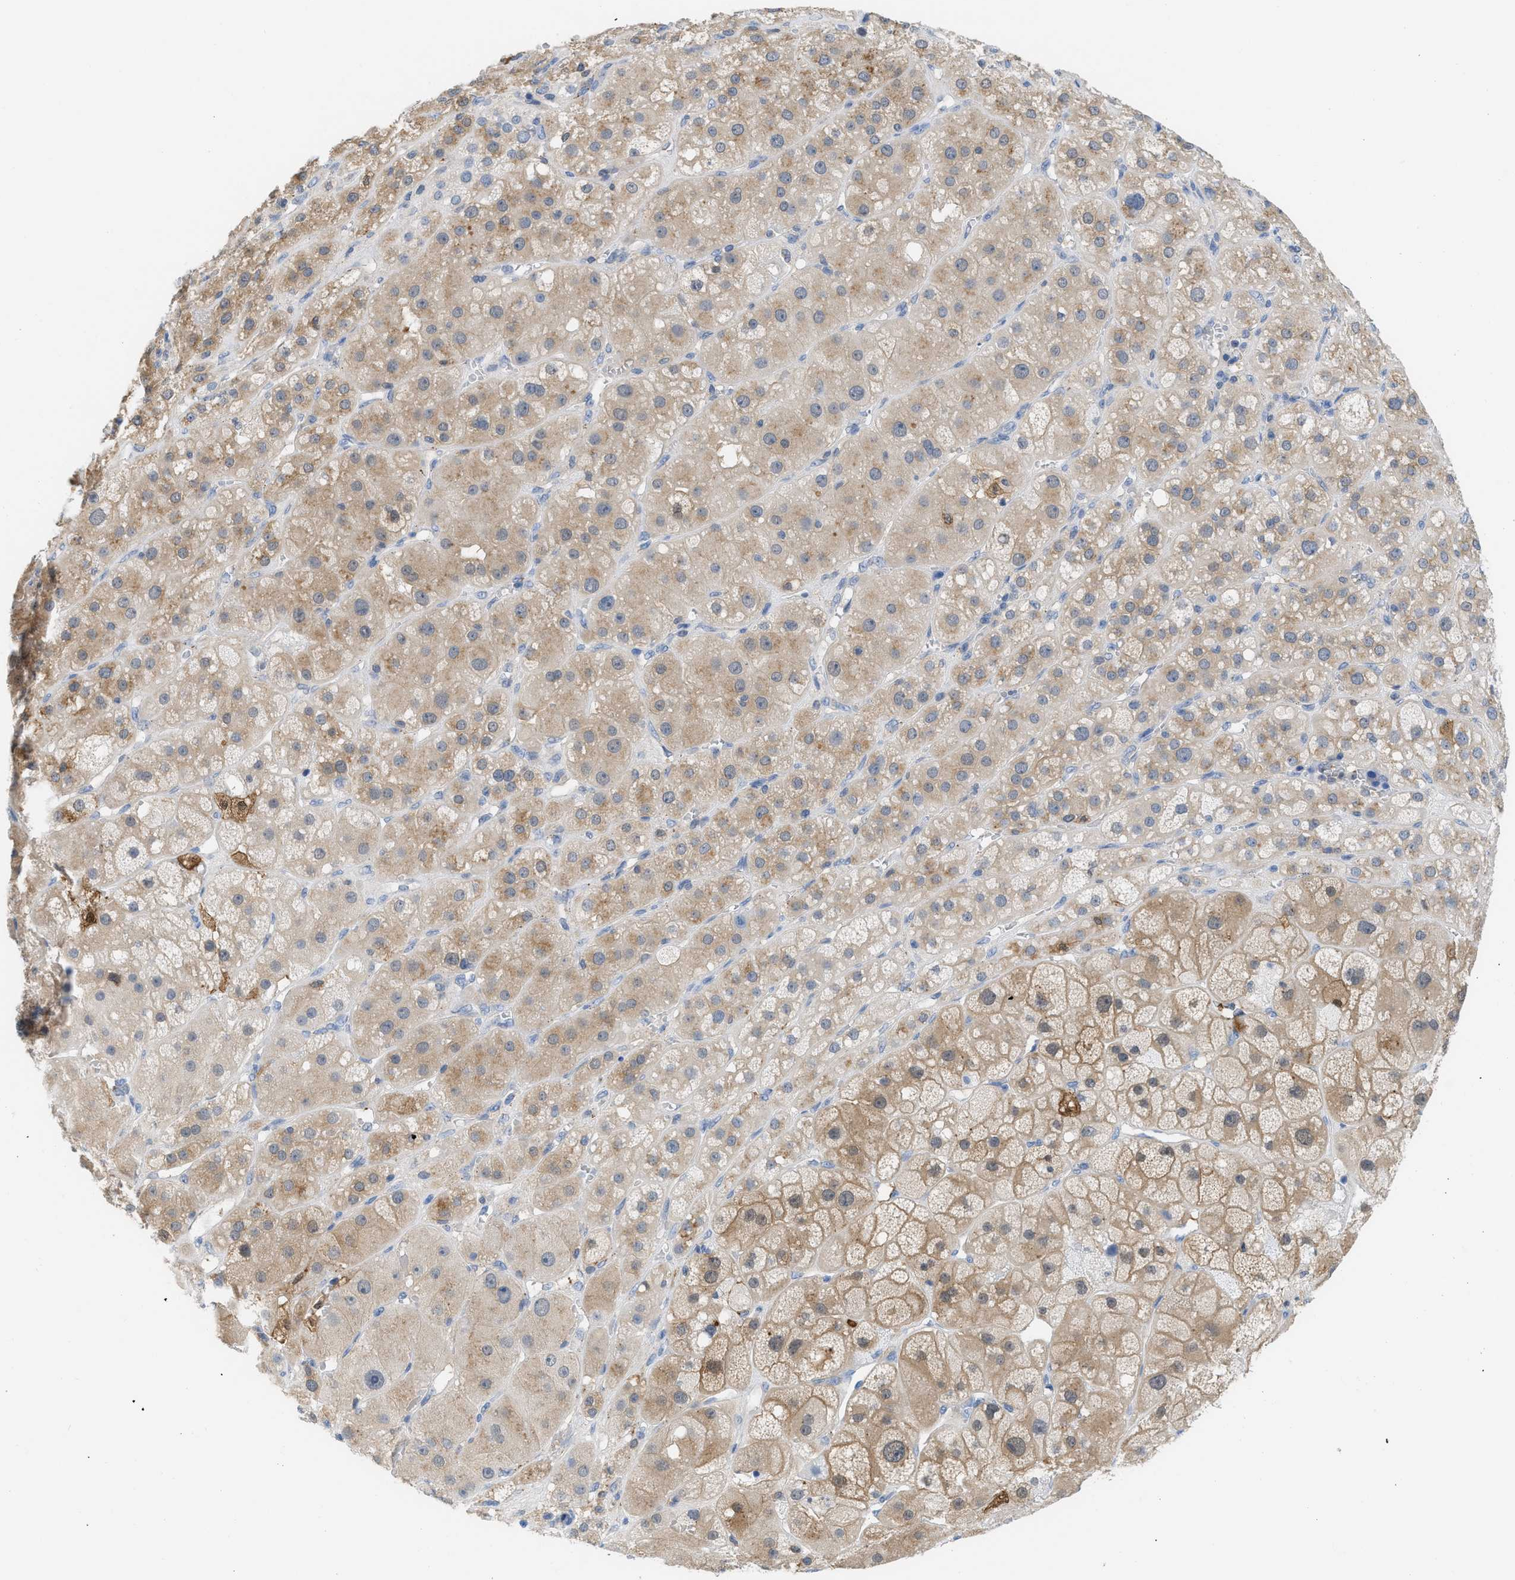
{"staining": {"intensity": "moderate", "quantity": "25%-75%", "location": "cytoplasmic/membranous"}, "tissue": "adrenal gland", "cell_type": "Glandular cells", "image_type": "normal", "snomed": [{"axis": "morphology", "description": "Normal tissue, NOS"}, {"axis": "topography", "description": "Adrenal gland"}], "caption": "Brown immunohistochemical staining in benign adrenal gland demonstrates moderate cytoplasmic/membranous expression in about 25%-75% of glandular cells.", "gene": "CSTB", "patient": {"sex": "female", "age": 47}}